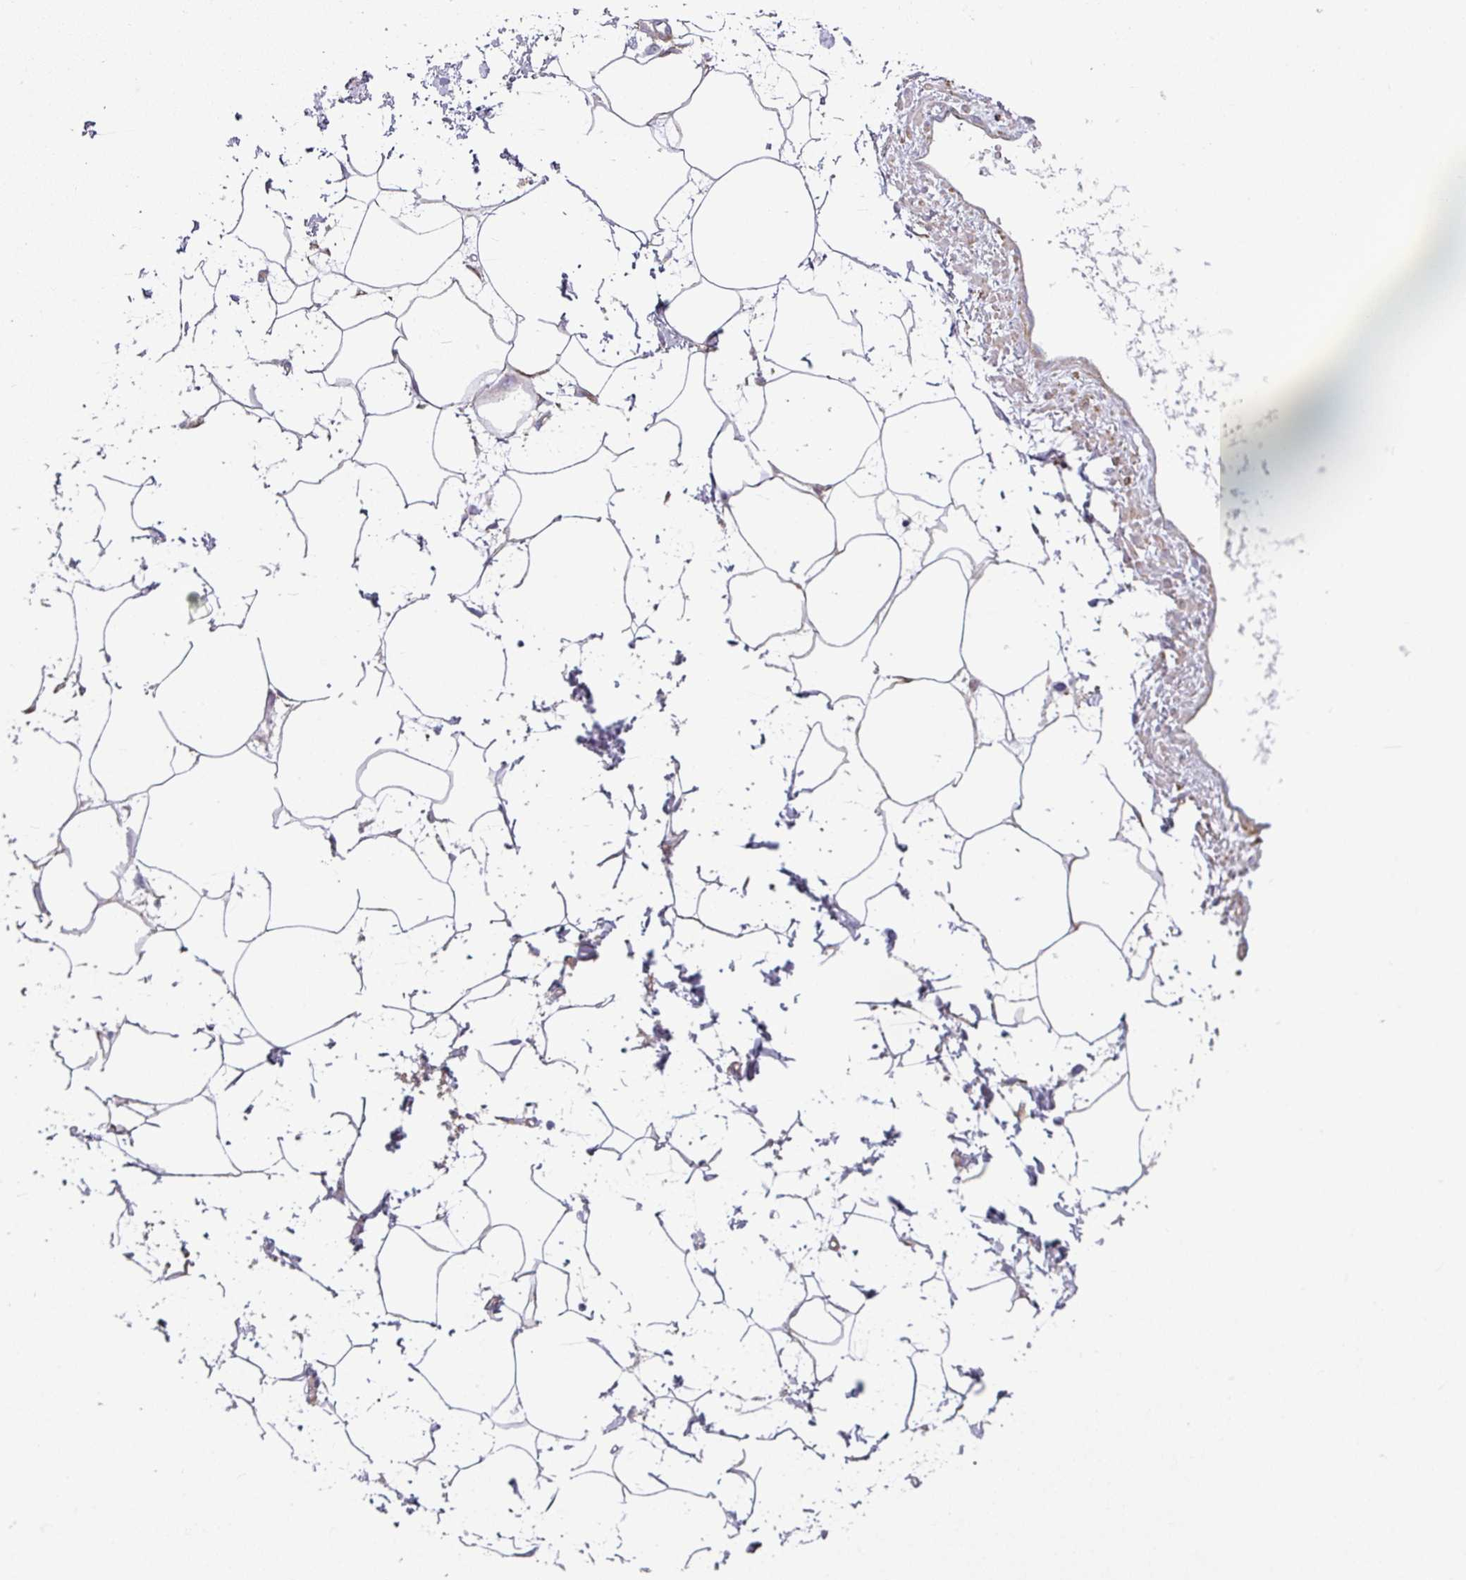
{"staining": {"intensity": "negative", "quantity": "none", "location": "none"}, "tissue": "adipose tissue", "cell_type": "Adipocytes", "image_type": "normal", "snomed": [{"axis": "morphology", "description": "Normal tissue, NOS"}, {"axis": "topography", "description": "Prostate"}, {"axis": "topography", "description": "Peripheral nerve tissue"}], "caption": "Image shows no significant protein positivity in adipocytes of unremarkable adipose tissue. (Immunohistochemistry (ihc), brightfield microscopy, high magnification).", "gene": "XNDC1N", "patient": {"sex": "male", "age": 55}}